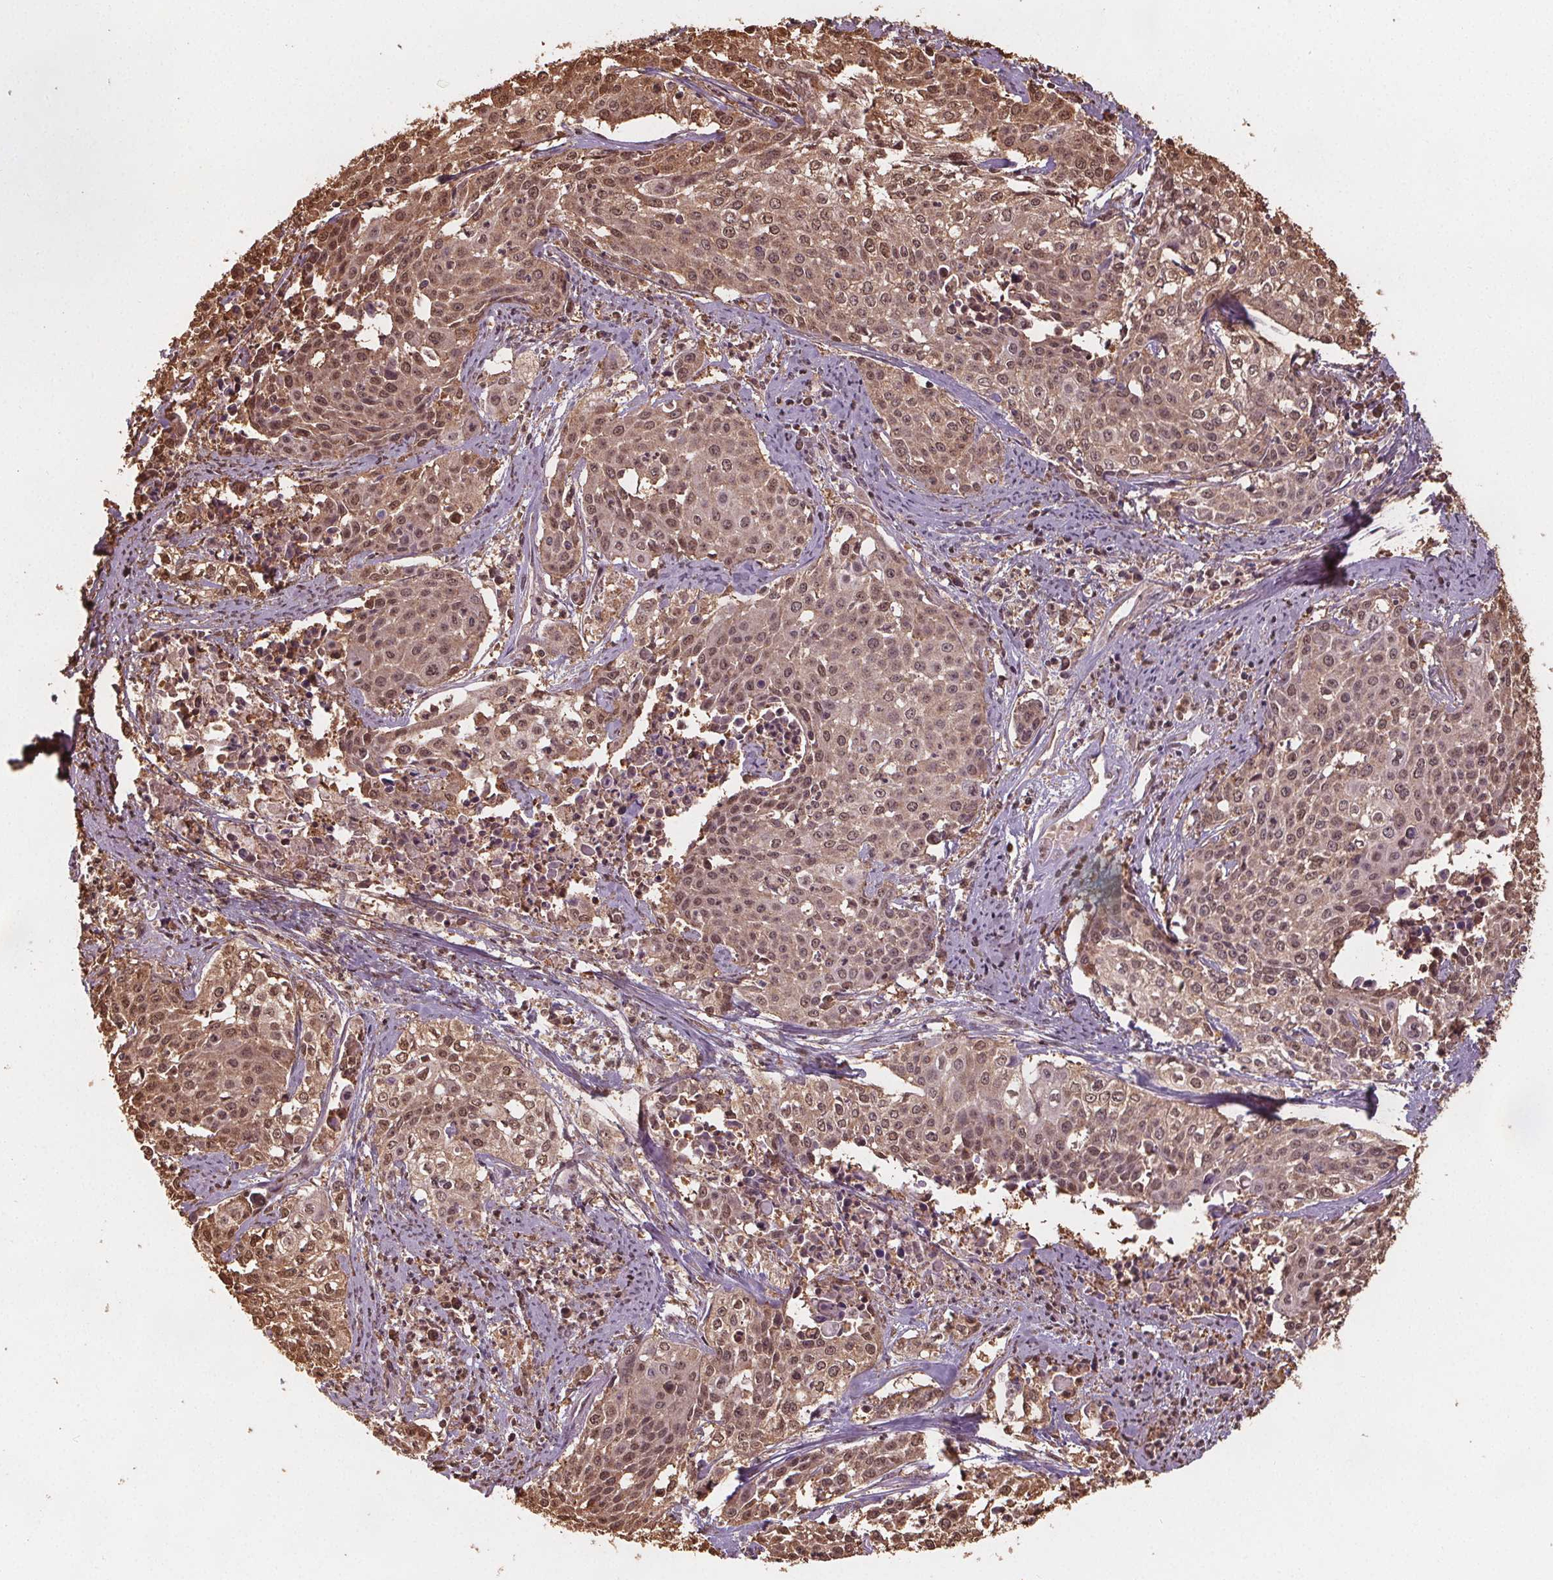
{"staining": {"intensity": "moderate", "quantity": ">75%", "location": "cytoplasmic/membranous,nuclear"}, "tissue": "cervical cancer", "cell_type": "Tumor cells", "image_type": "cancer", "snomed": [{"axis": "morphology", "description": "Squamous cell carcinoma, NOS"}, {"axis": "topography", "description": "Cervix"}], "caption": "Cervical cancer stained with IHC demonstrates moderate cytoplasmic/membranous and nuclear positivity in about >75% of tumor cells. (IHC, brightfield microscopy, high magnification).", "gene": "ENO1", "patient": {"sex": "female", "age": 39}}